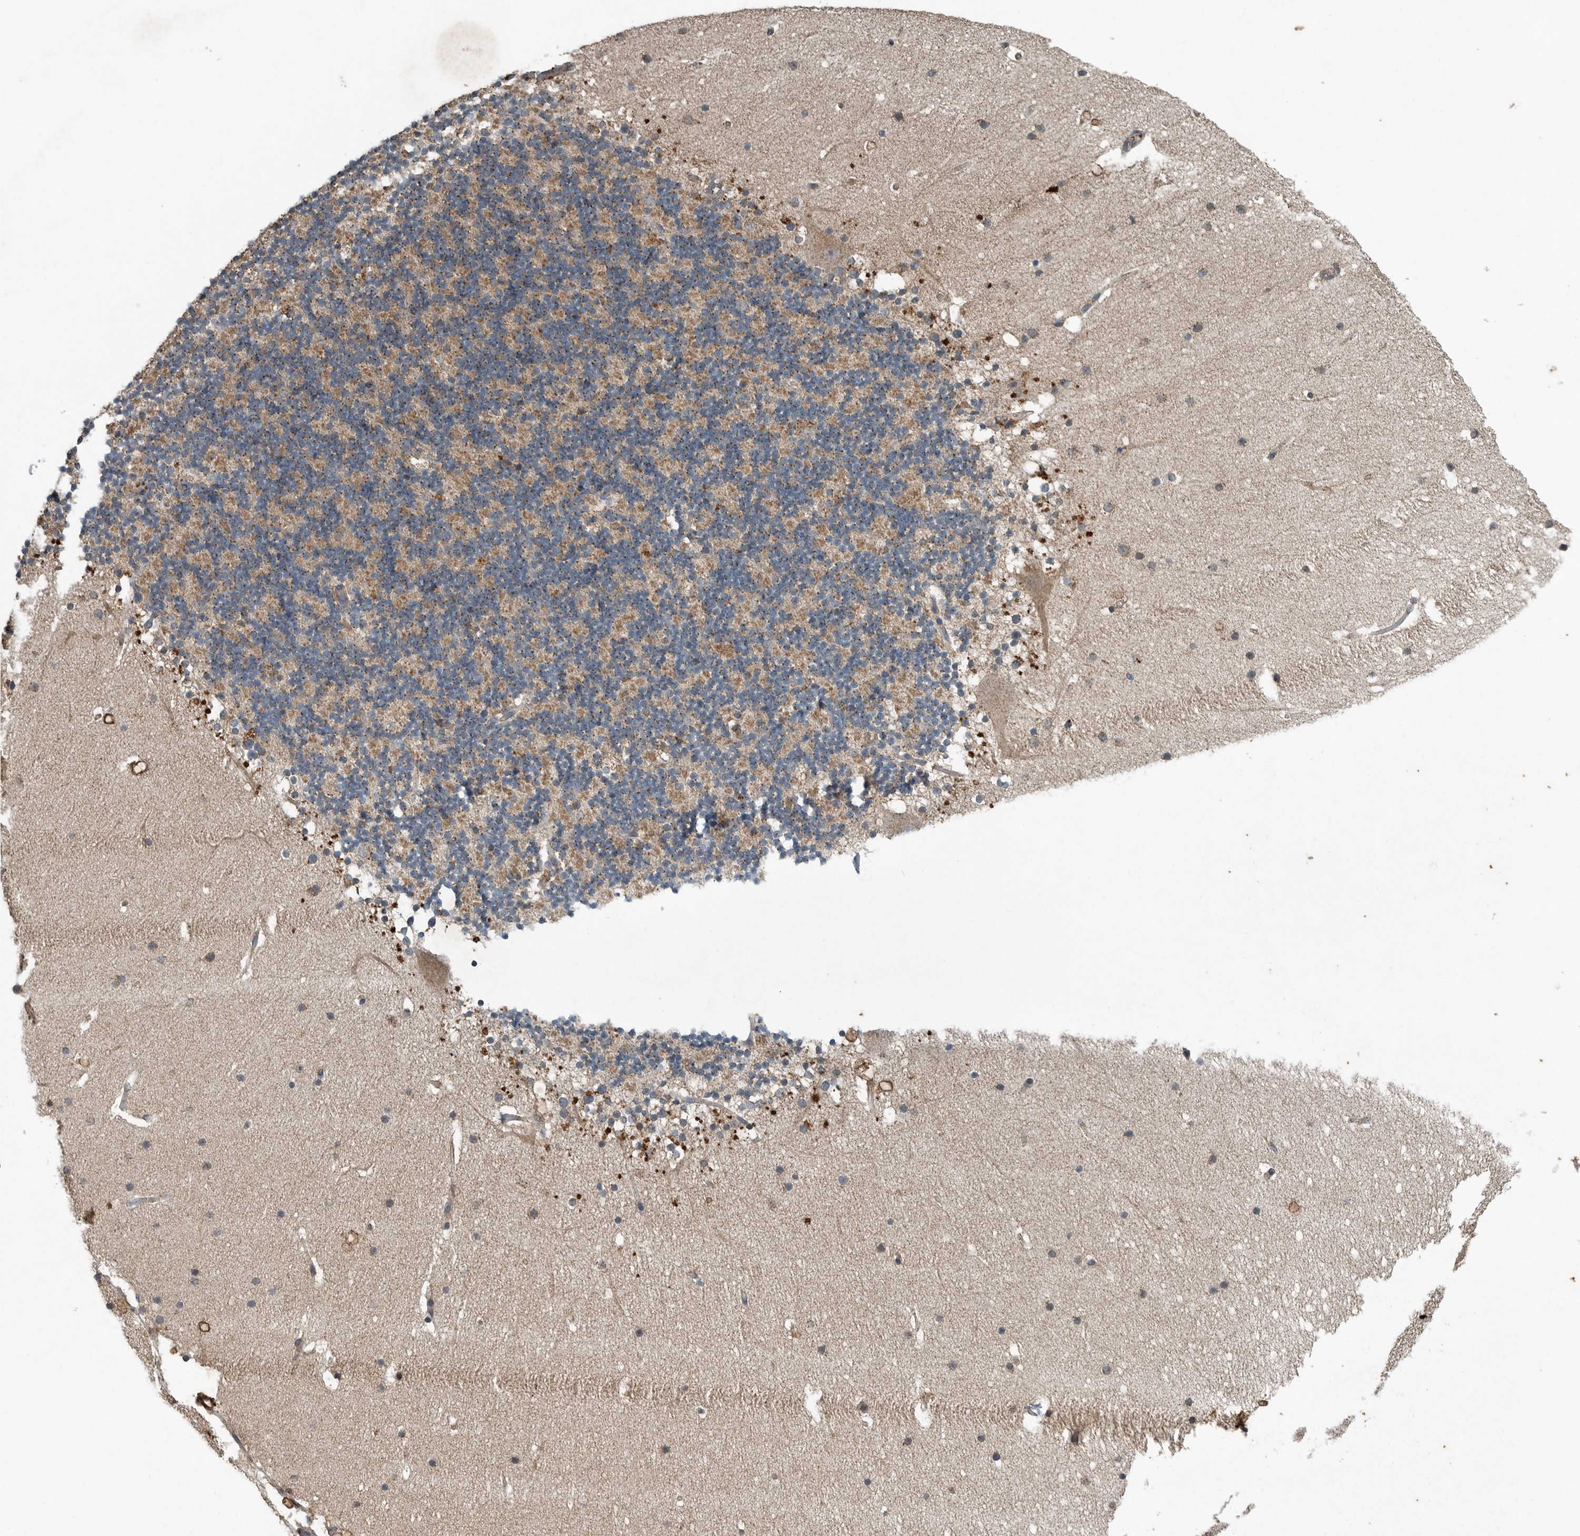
{"staining": {"intensity": "moderate", "quantity": "25%-75%", "location": "cytoplasmic/membranous"}, "tissue": "cerebellum", "cell_type": "Cells in granular layer", "image_type": "normal", "snomed": [{"axis": "morphology", "description": "Normal tissue, NOS"}, {"axis": "topography", "description": "Cerebellum"}], "caption": "This is a photomicrograph of IHC staining of normal cerebellum, which shows moderate positivity in the cytoplasmic/membranous of cells in granular layer.", "gene": "IL6ST", "patient": {"sex": "male", "age": 57}}